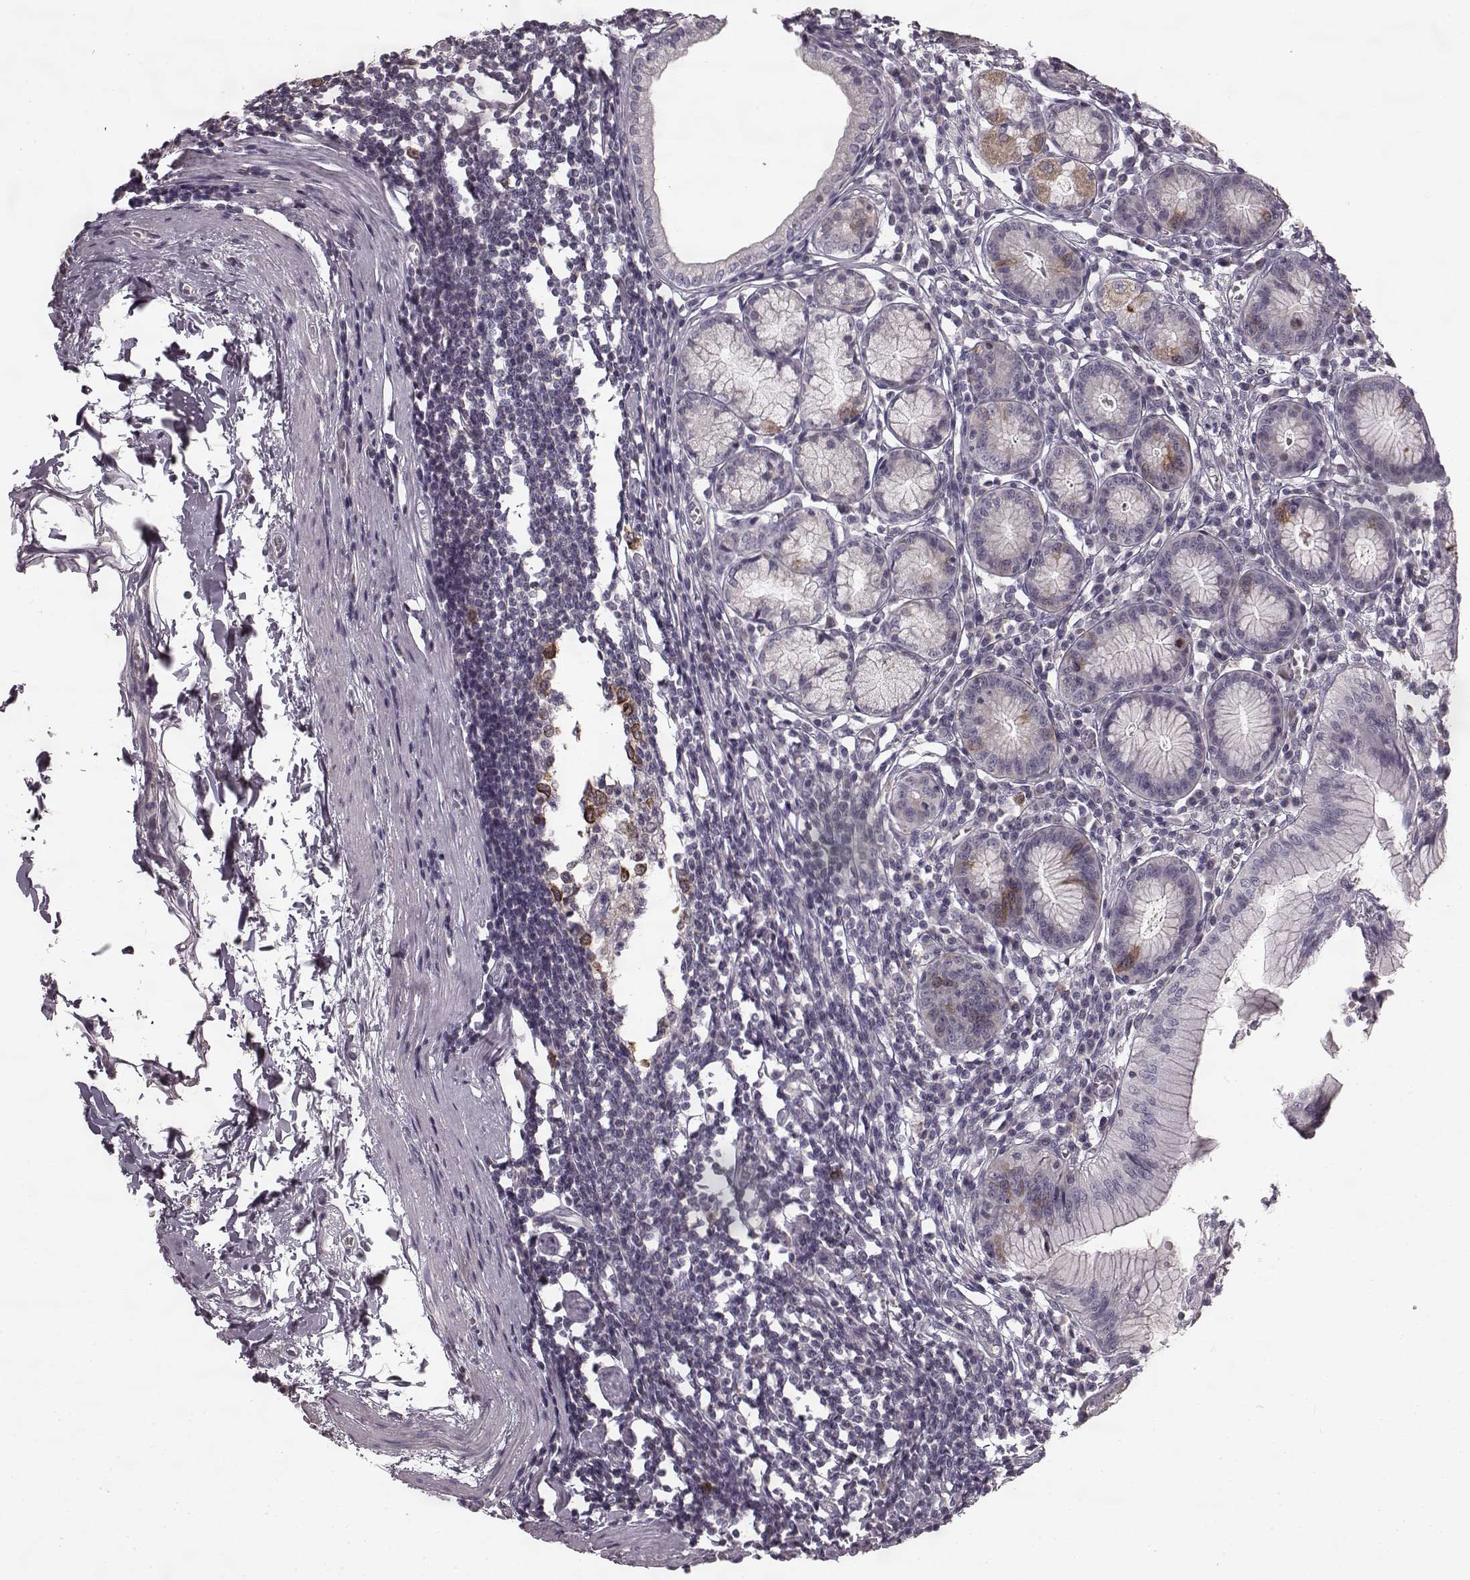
{"staining": {"intensity": "weak", "quantity": "25%-75%", "location": "cytoplasmic/membranous"}, "tissue": "stomach", "cell_type": "Glandular cells", "image_type": "normal", "snomed": [{"axis": "morphology", "description": "Normal tissue, NOS"}, {"axis": "topography", "description": "Stomach"}], "caption": "An immunohistochemistry (IHC) photomicrograph of benign tissue is shown. Protein staining in brown shows weak cytoplasmic/membranous positivity in stomach within glandular cells.", "gene": "HMMR", "patient": {"sex": "male", "age": 55}}